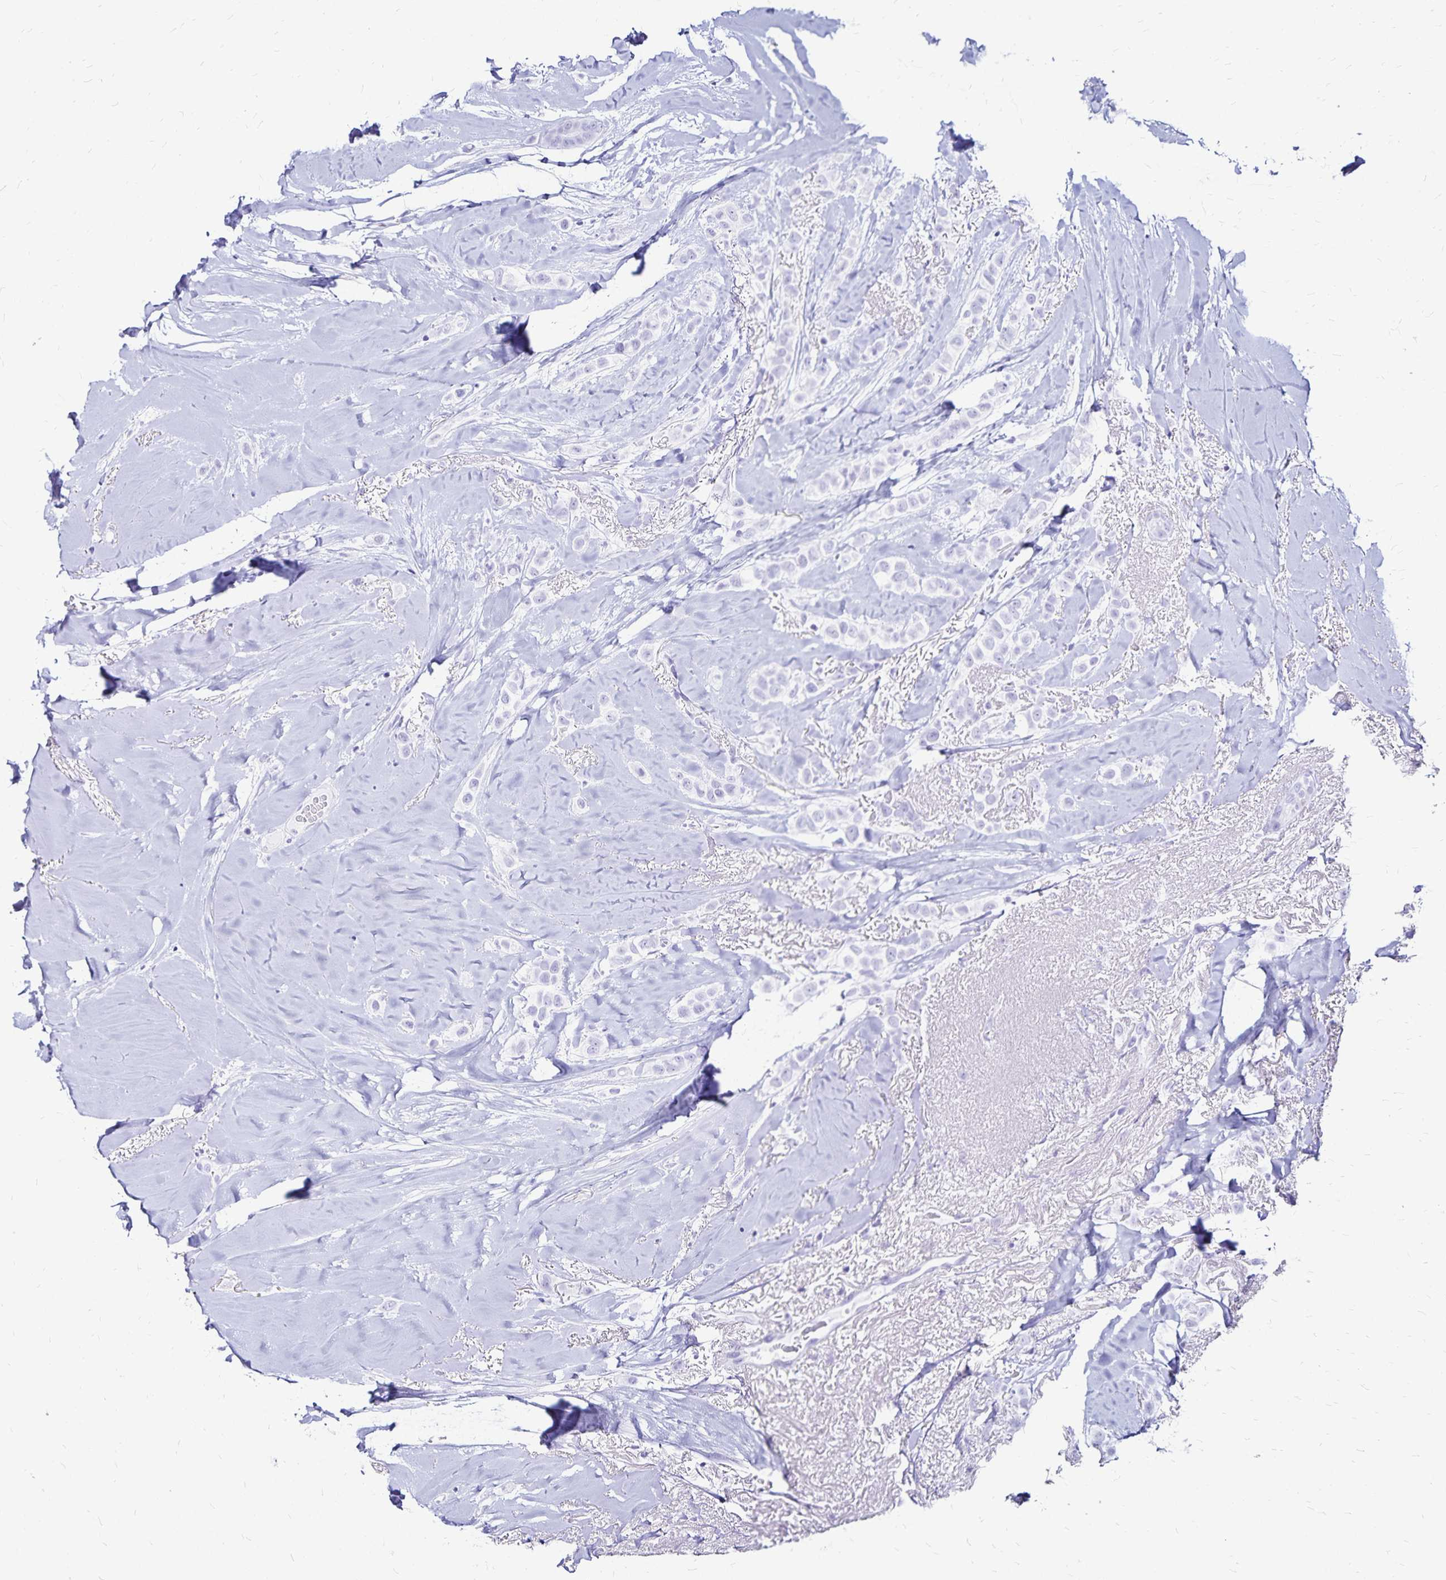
{"staining": {"intensity": "negative", "quantity": "none", "location": "none"}, "tissue": "breast cancer", "cell_type": "Tumor cells", "image_type": "cancer", "snomed": [{"axis": "morphology", "description": "Lobular carcinoma"}, {"axis": "topography", "description": "Breast"}], "caption": "The photomicrograph shows no staining of tumor cells in breast cancer (lobular carcinoma).", "gene": "LIN28B", "patient": {"sex": "female", "age": 66}}